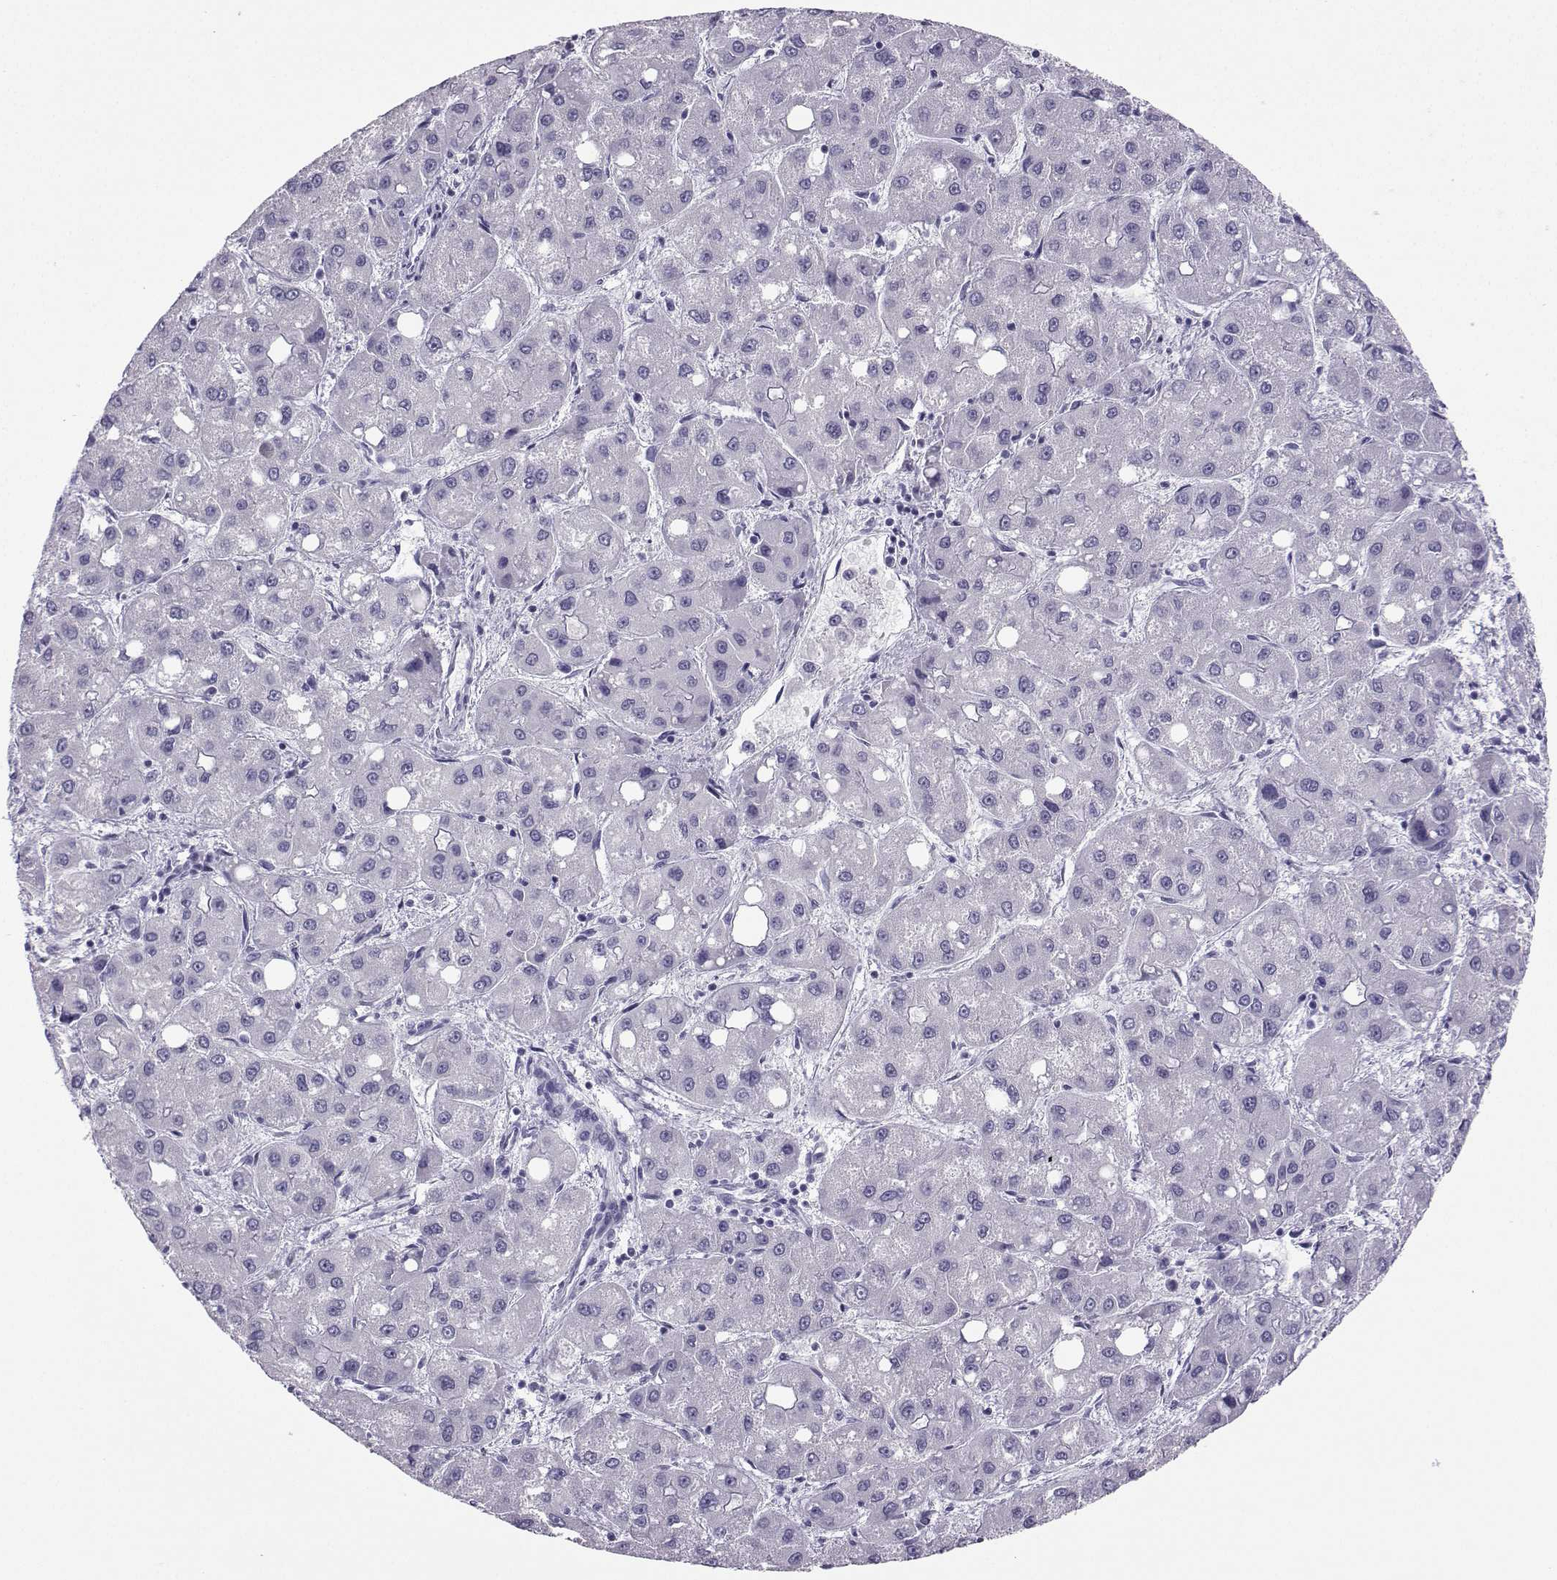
{"staining": {"intensity": "negative", "quantity": "none", "location": "none"}, "tissue": "liver cancer", "cell_type": "Tumor cells", "image_type": "cancer", "snomed": [{"axis": "morphology", "description": "Carcinoma, Hepatocellular, NOS"}, {"axis": "topography", "description": "Liver"}], "caption": "DAB (3,3'-diaminobenzidine) immunohistochemical staining of human hepatocellular carcinoma (liver) displays no significant expression in tumor cells.", "gene": "NEFL", "patient": {"sex": "male", "age": 73}}